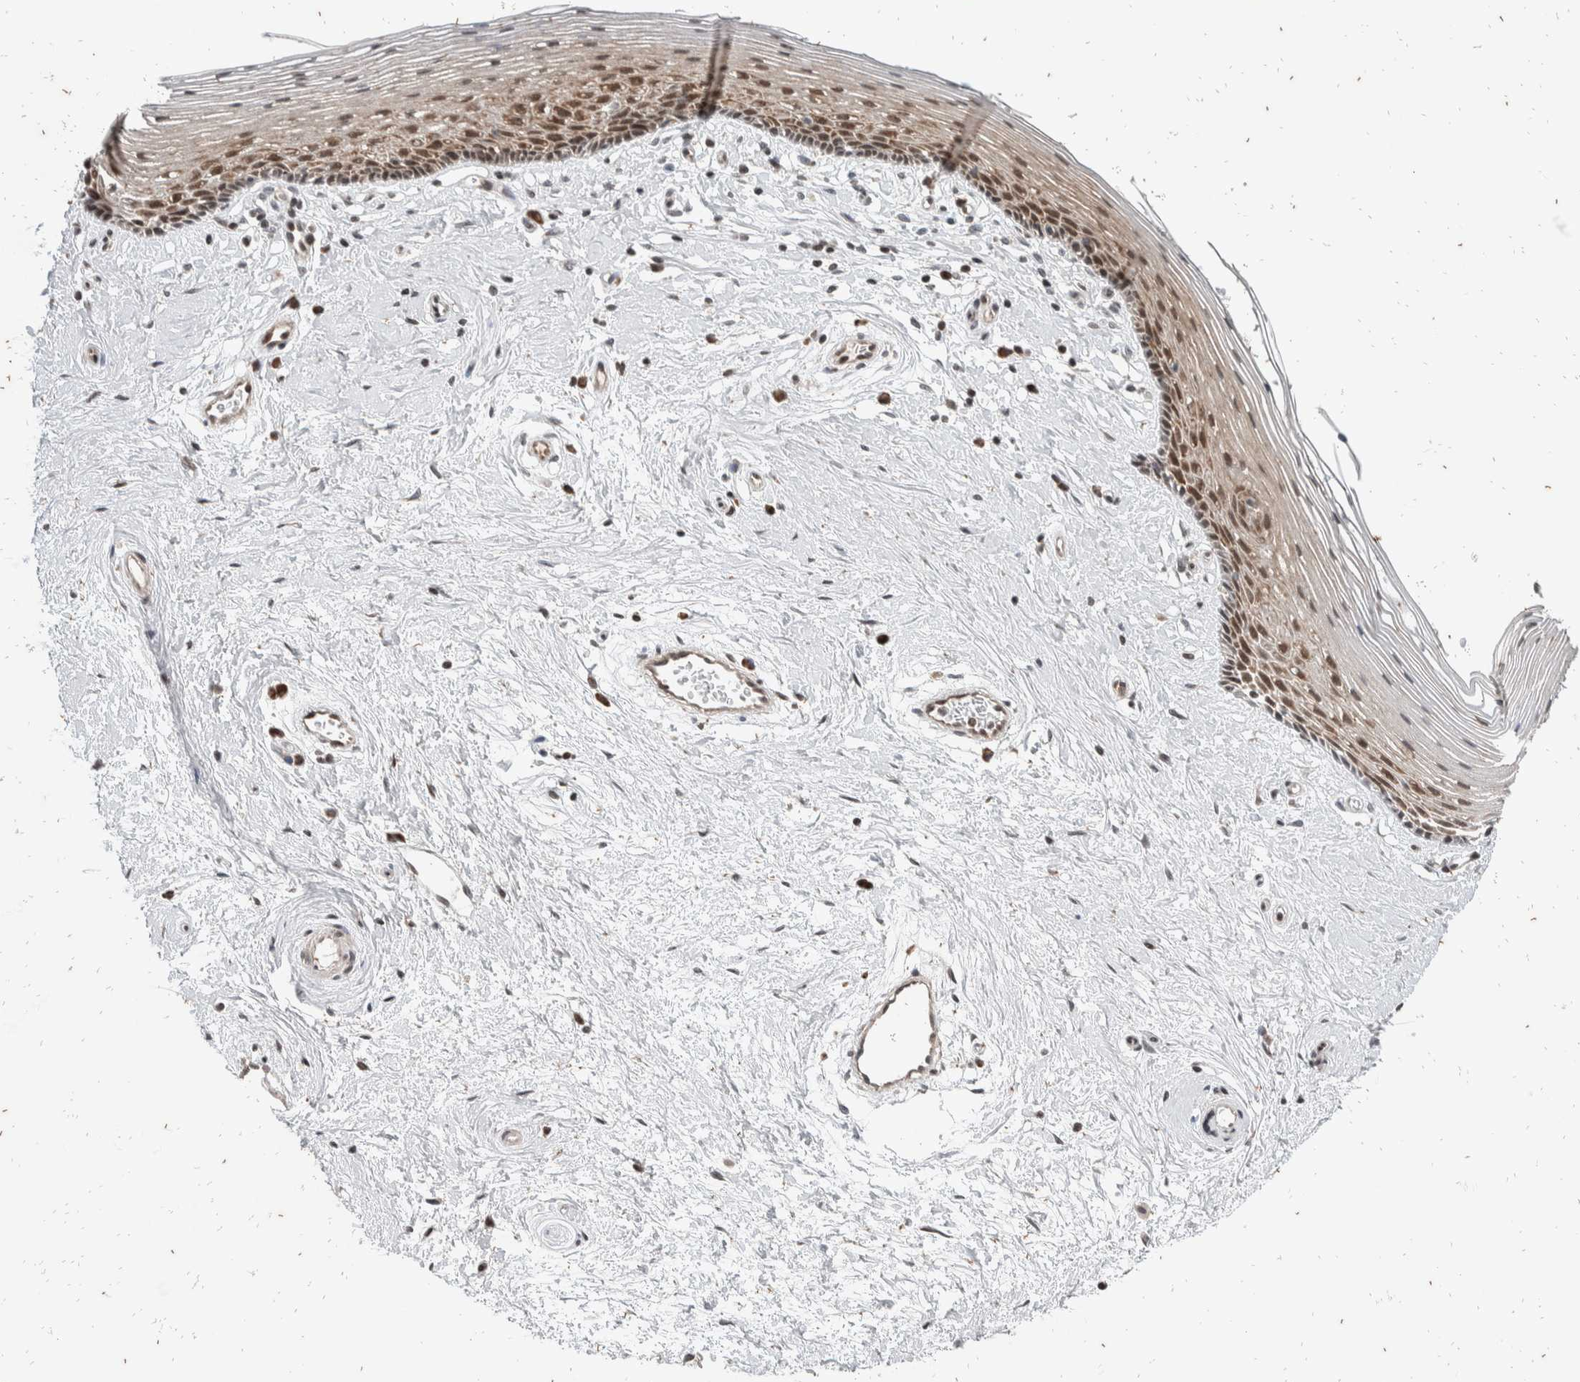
{"staining": {"intensity": "moderate", "quantity": "25%-75%", "location": "cytoplasmic/membranous,nuclear"}, "tissue": "vagina", "cell_type": "Squamous epithelial cells", "image_type": "normal", "snomed": [{"axis": "morphology", "description": "Normal tissue, NOS"}, {"axis": "topography", "description": "Vagina"}], "caption": "Immunohistochemistry photomicrograph of normal vagina stained for a protein (brown), which demonstrates medium levels of moderate cytoplasmic/membranous,nuclear staining in about 25%-75% of squamous epithelial cells.", "gene": "ATXN7L1", "patient": {"sex": "female", "age": 46}}